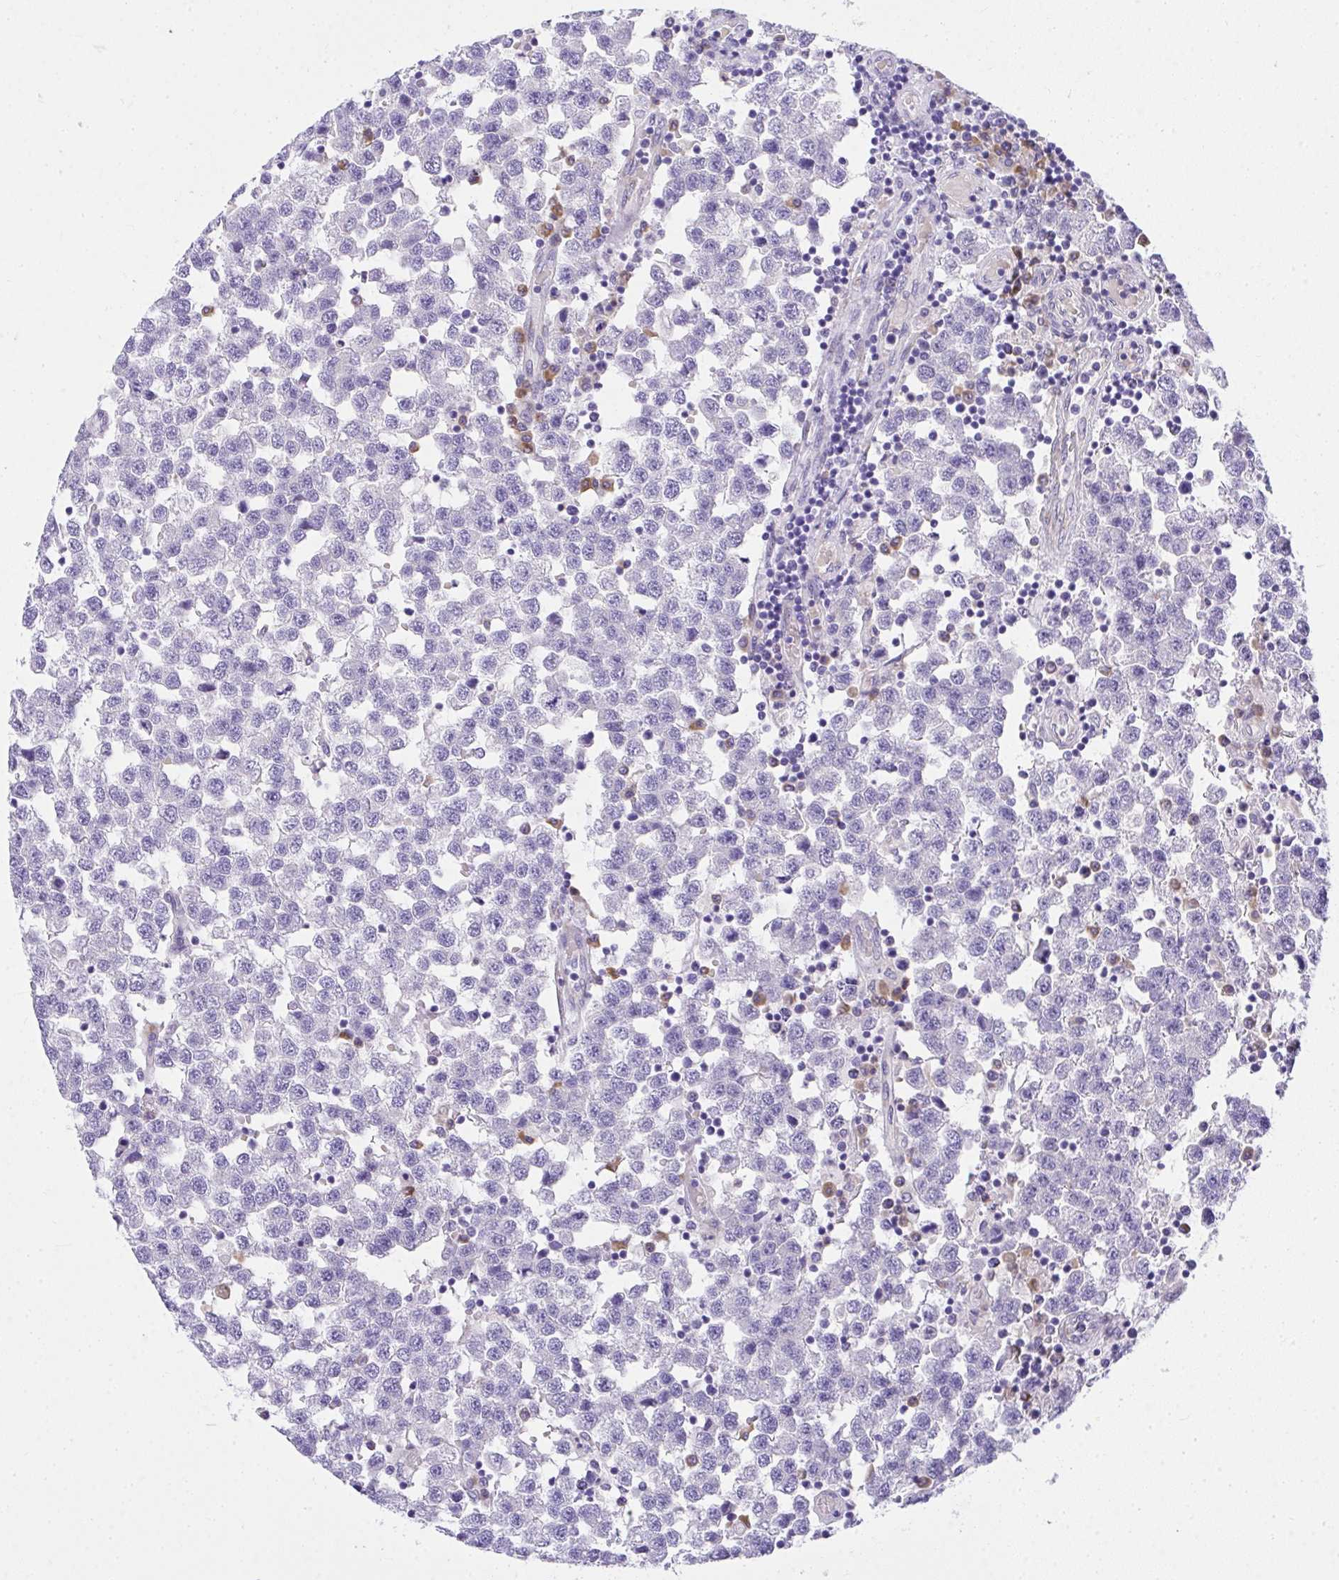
{"staining": {"intensity": "negative", "quantity": "none", "location": "none"}, "tissue": "testis cancer", "cell_type": "Tumor cells", "image_type": "cancer", "snomed": [{"axis": "morphology", "description": "Seminoma, NOS"}, {"axis": "topography", "description": "Testis"}], "caption": "IHC image of neoplastic tissue: human testis cancer (seminoma) stained with DAB shows no significant protein staining in tumor cells.", "gene": "ADRA2C", "patient": {"sex": "male", "age": 34}}